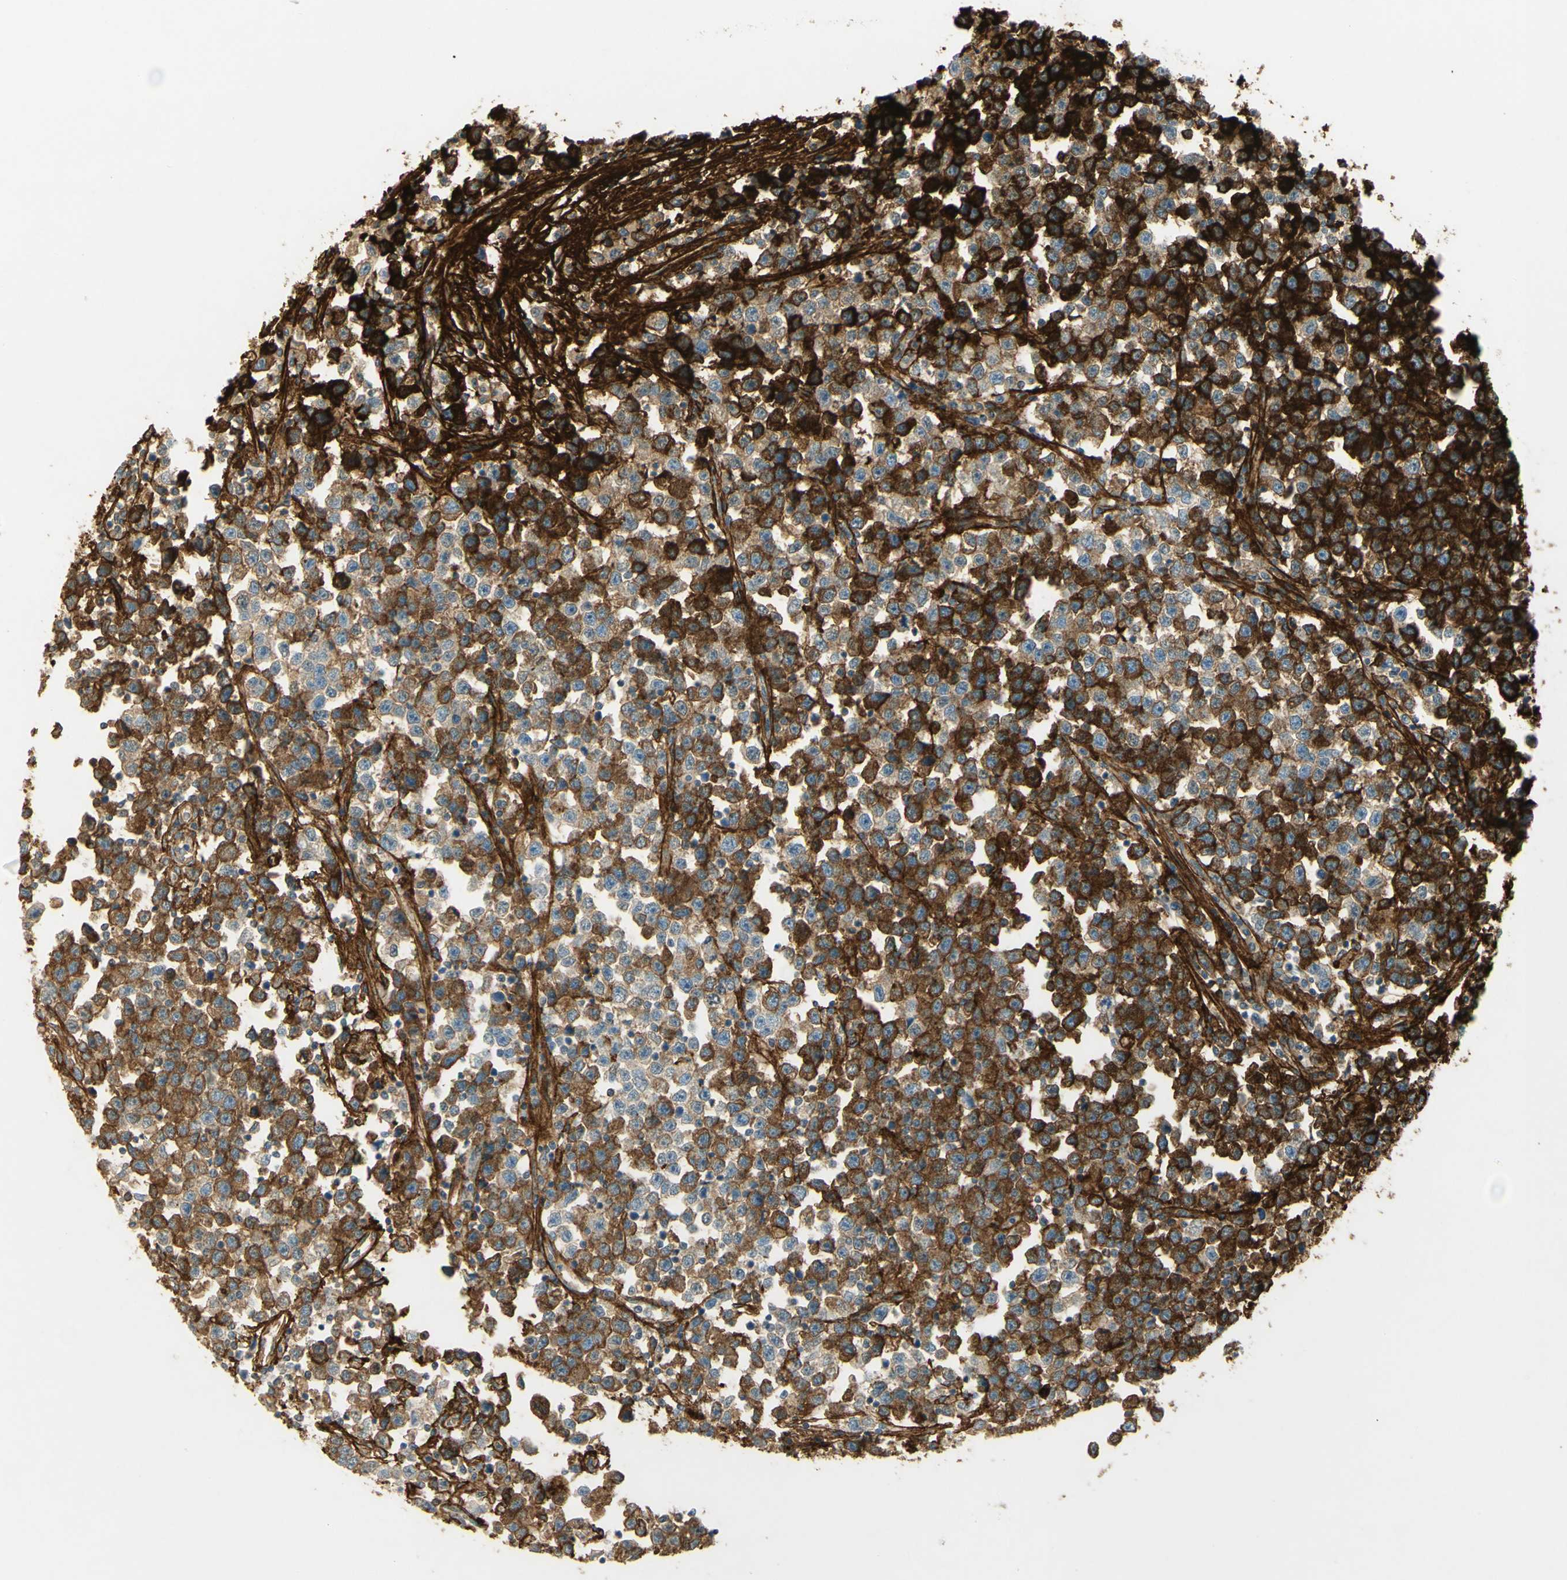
{"staining": {"intensity": "strong", "quantity": "25%-75%", "location": "cytoplasmic/membranous"}, "tissue": "testis cancer", "cell_type": "Tumor cells", "image_type": "cancer", "snomed": [{"axis": "morphology", "description": "Seminoma, NOS"}, {"axis": "topography", "description": "Testis"}], "caption": "Strong cytoplasmic/membranous protein staining is appreciated in approximately 25%-75% of tumor cells in testis seminoma.", "gene": "TNN", "patient": {"sex": "male", "age": 43}}